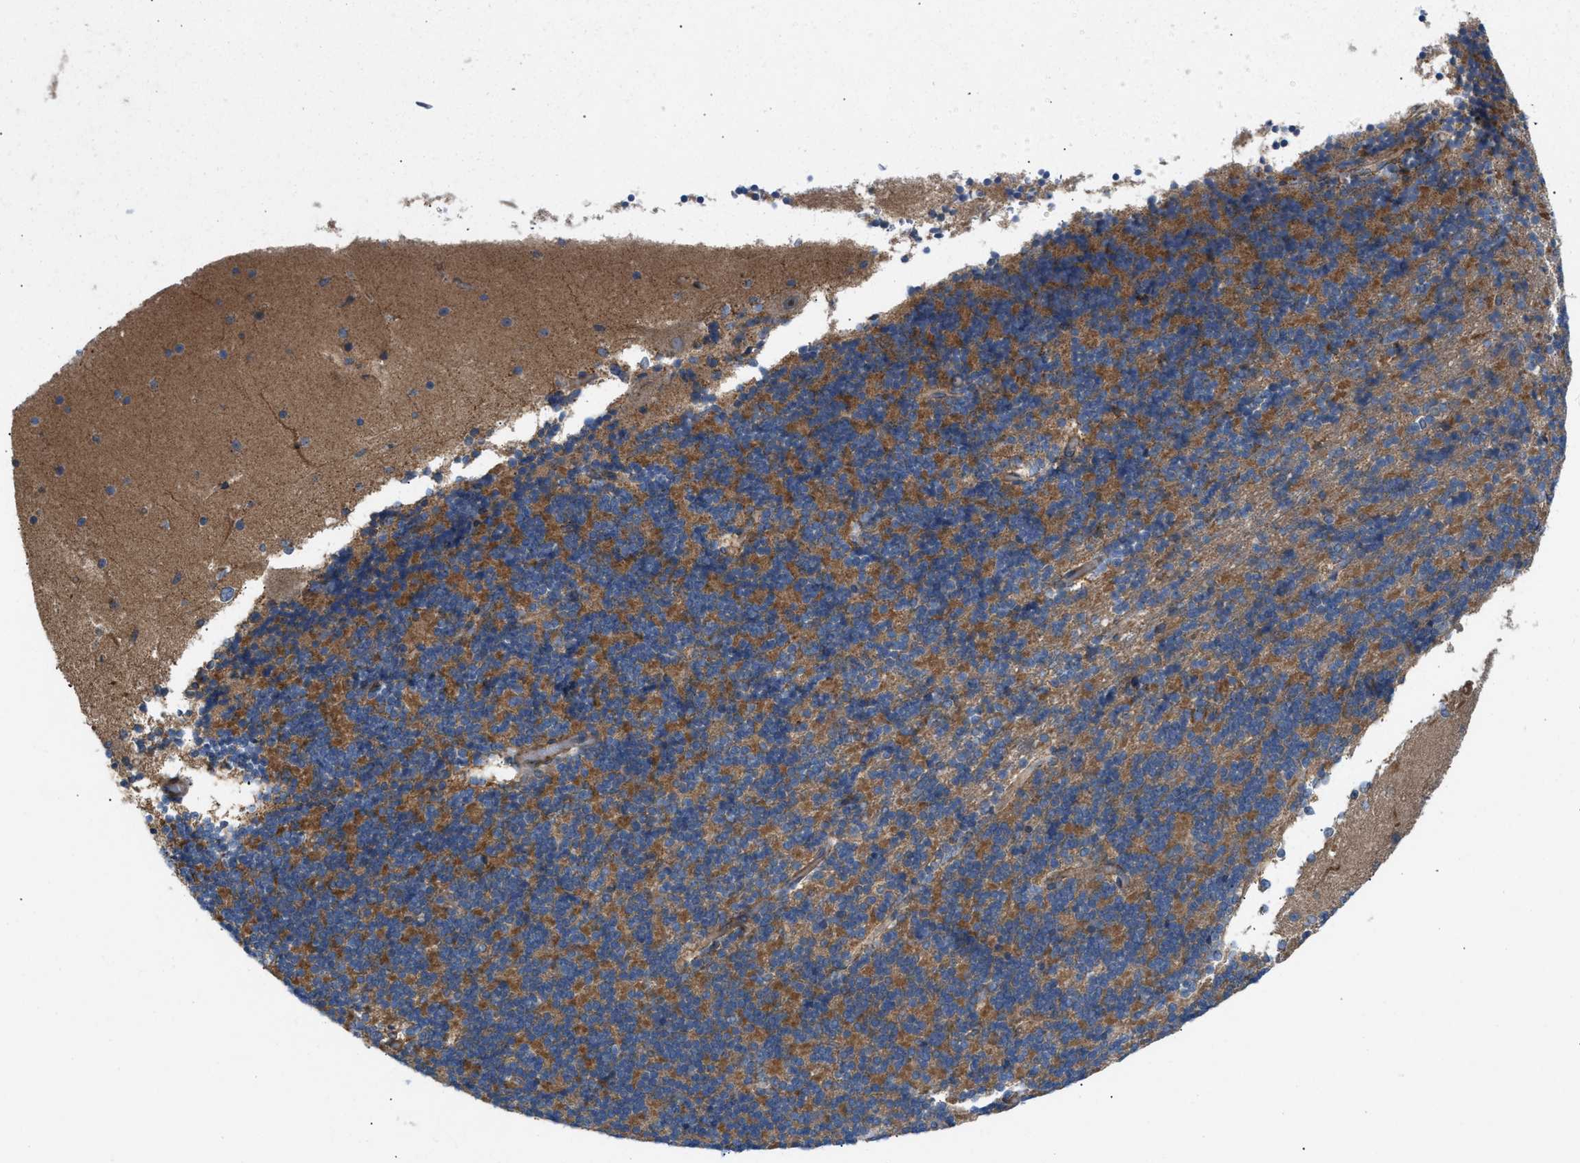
{"staining": {"intensity": "weak", "quantity": "<25%", "location": "cytoplasmic/membranous"}, "tissue": "cerebellum", "cell_type": "Cells in granular layer", "image_type": "normal", "snomed": [{"axis": "morphology", "description": "Normal tissue, NOS"}, {"axis": "topography", "description": "Cerebellum"}], "caption": "This is an immunohistochemistry image of benign human cerebellum. There is no positivity in cells in granular layer.", "gene": "CYB5D1", "patient": {"sex": "female", "age": 19}}